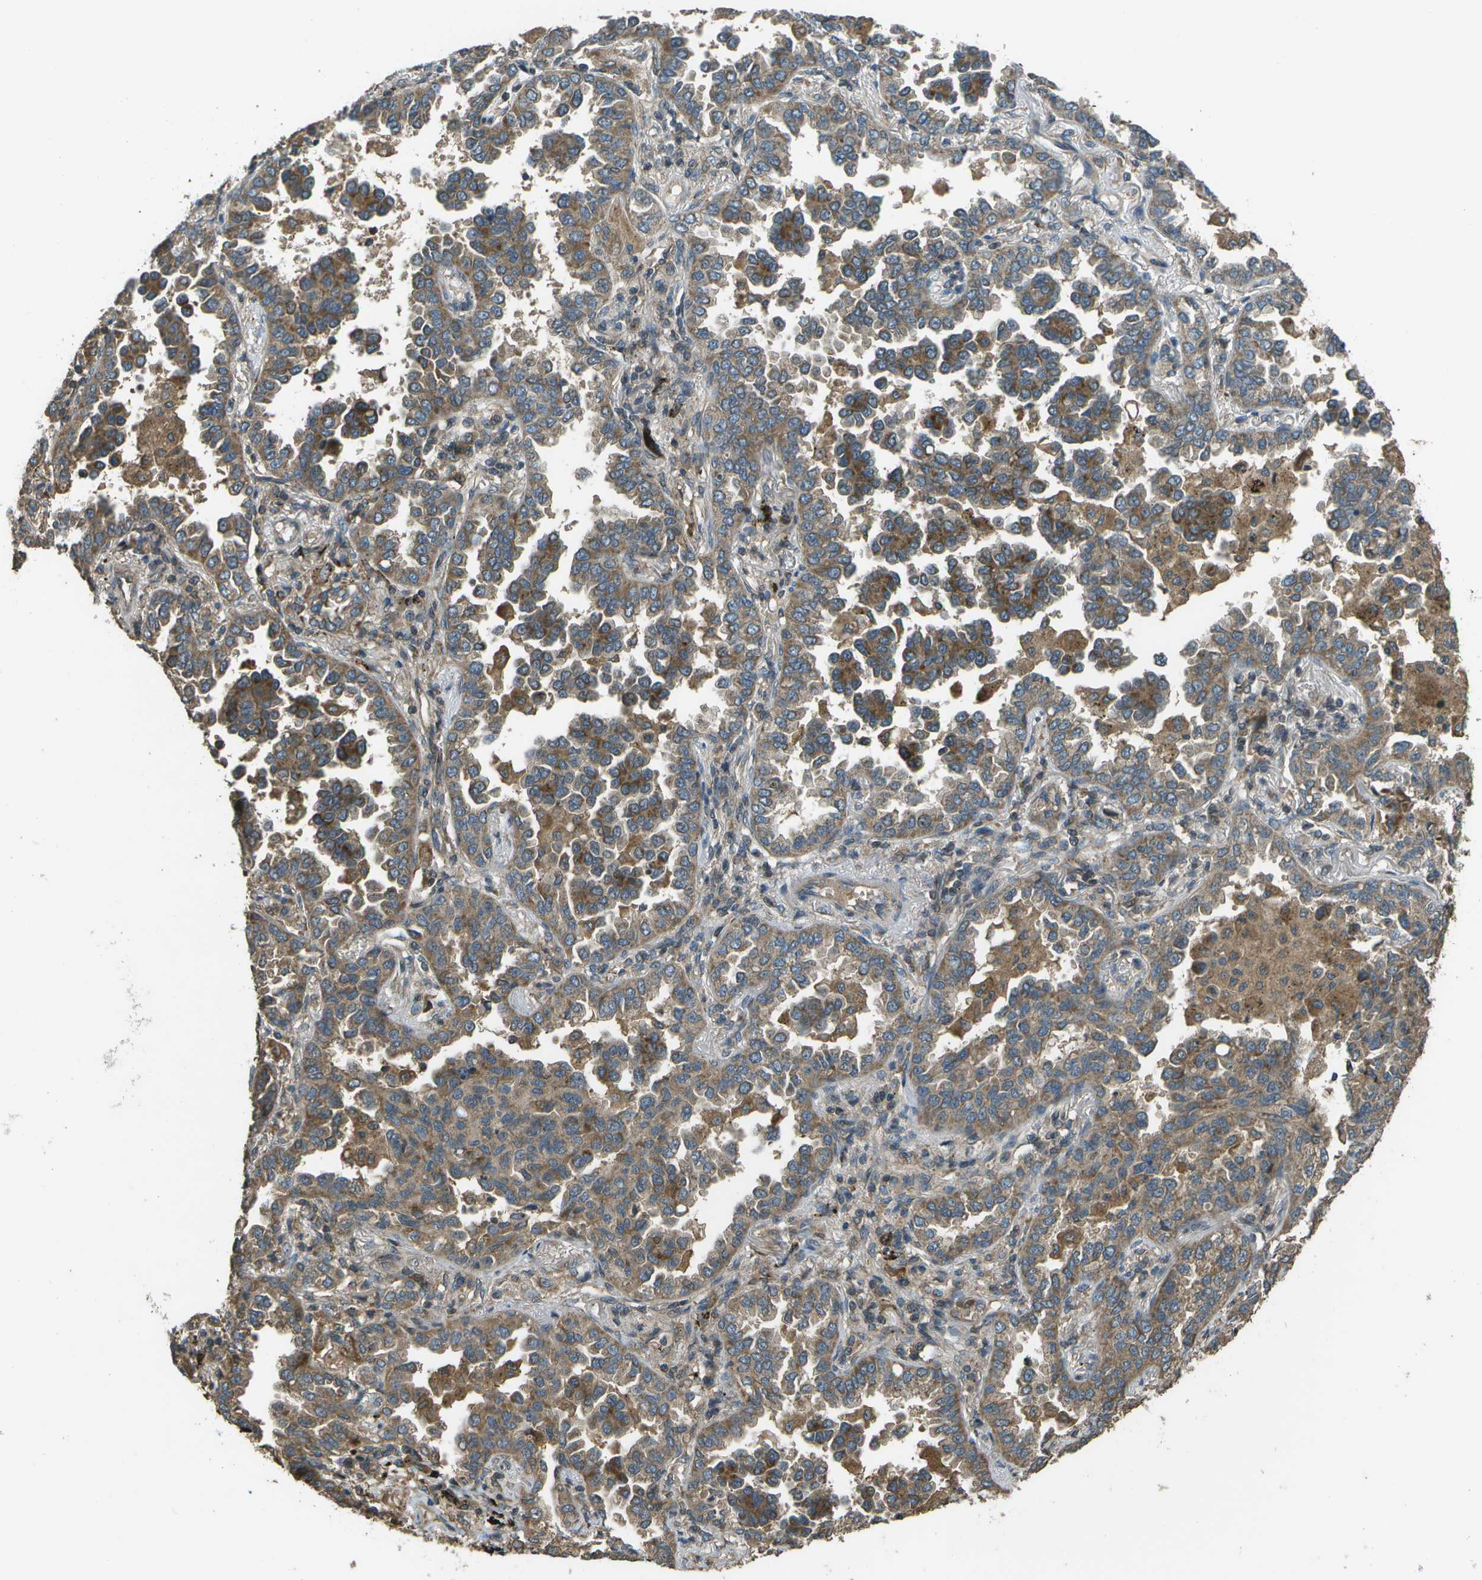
{"staining": {"intensity": "moderate", "quantity": ">75%", "location": "cytoplasmic/membranous"}, "tissue": "lung cancer", "cell_type": "Tumor cells", "image_type": "cancer", "snomed": [{"axis": "morphology", "description": "Normal tissue, NOS"}, {"axis": "morphology", "description": "Adenocarcinoma, NOS"}, {"axis": "topography", "description": "Lung"}], "caption": "Brown immunohistochemical staining in human lung adenocarcinoma displays moderate cytoplasmic/membranous positivity in about >75% of tumor cells.", "gene": "PLPBP", "patient": {"sex": "male", "age": 59}}